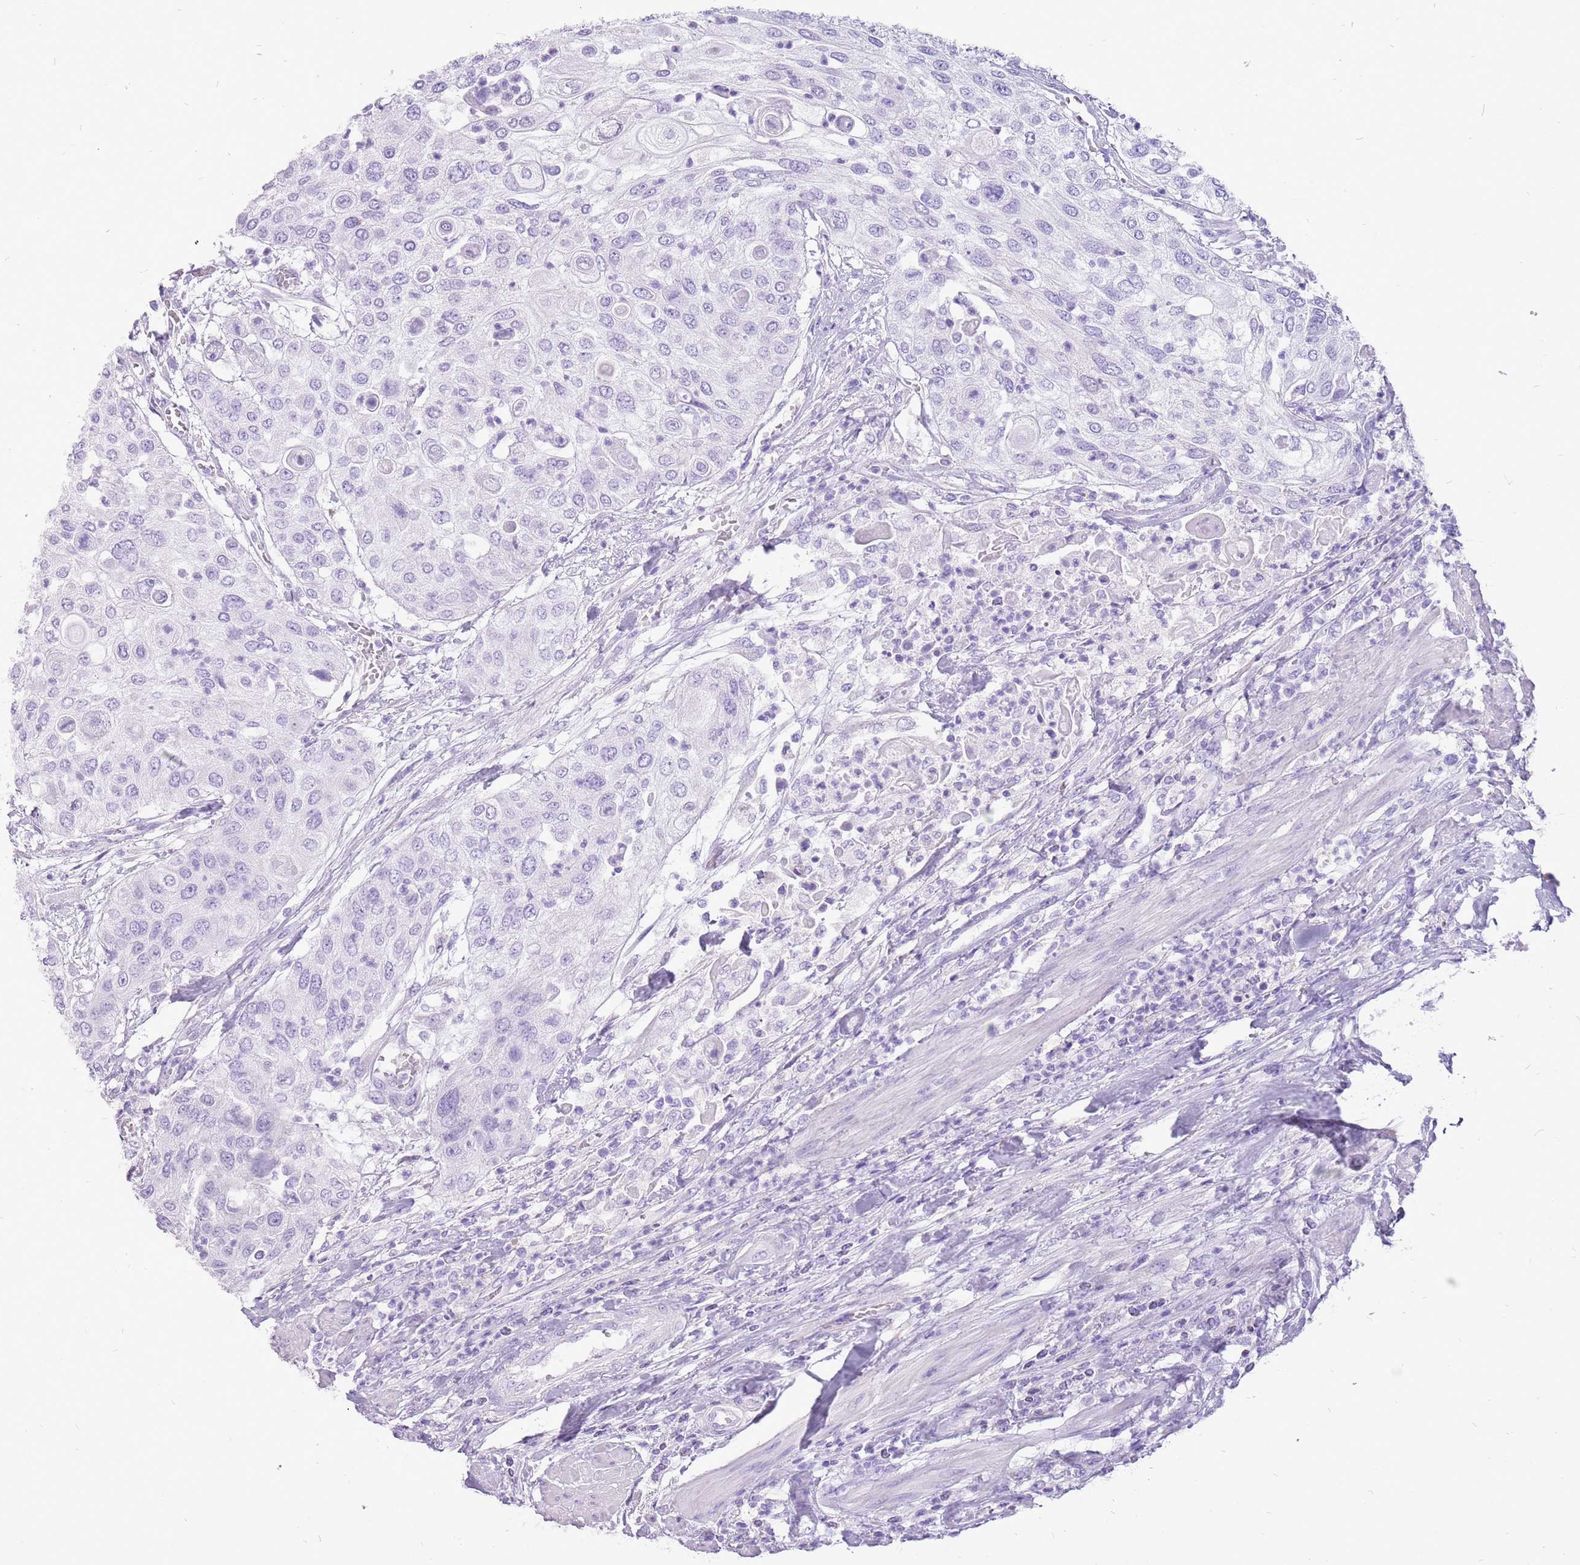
{"staining": {"intensity": "negative", "quantity": "none", "location": "none"}, "tissue": "urothelial cancer", "cell_type": "Tumor cells", "image_type": "cancer", "snomed": [{"axis": "morphology", "description": "Urothelial carcinoma, High grade"}, {"axis": "topography", "description": "Urinary bladder"}], "caption": "Immunohistochemical staining of high-grade urothelial carcinoma displays no significant positivity in tumor cells. (Immunohistochemistry, brightfield microscopy, high magnification).", "gene": "ACSS3", "patient": {"sex": "female", "age": 79}}